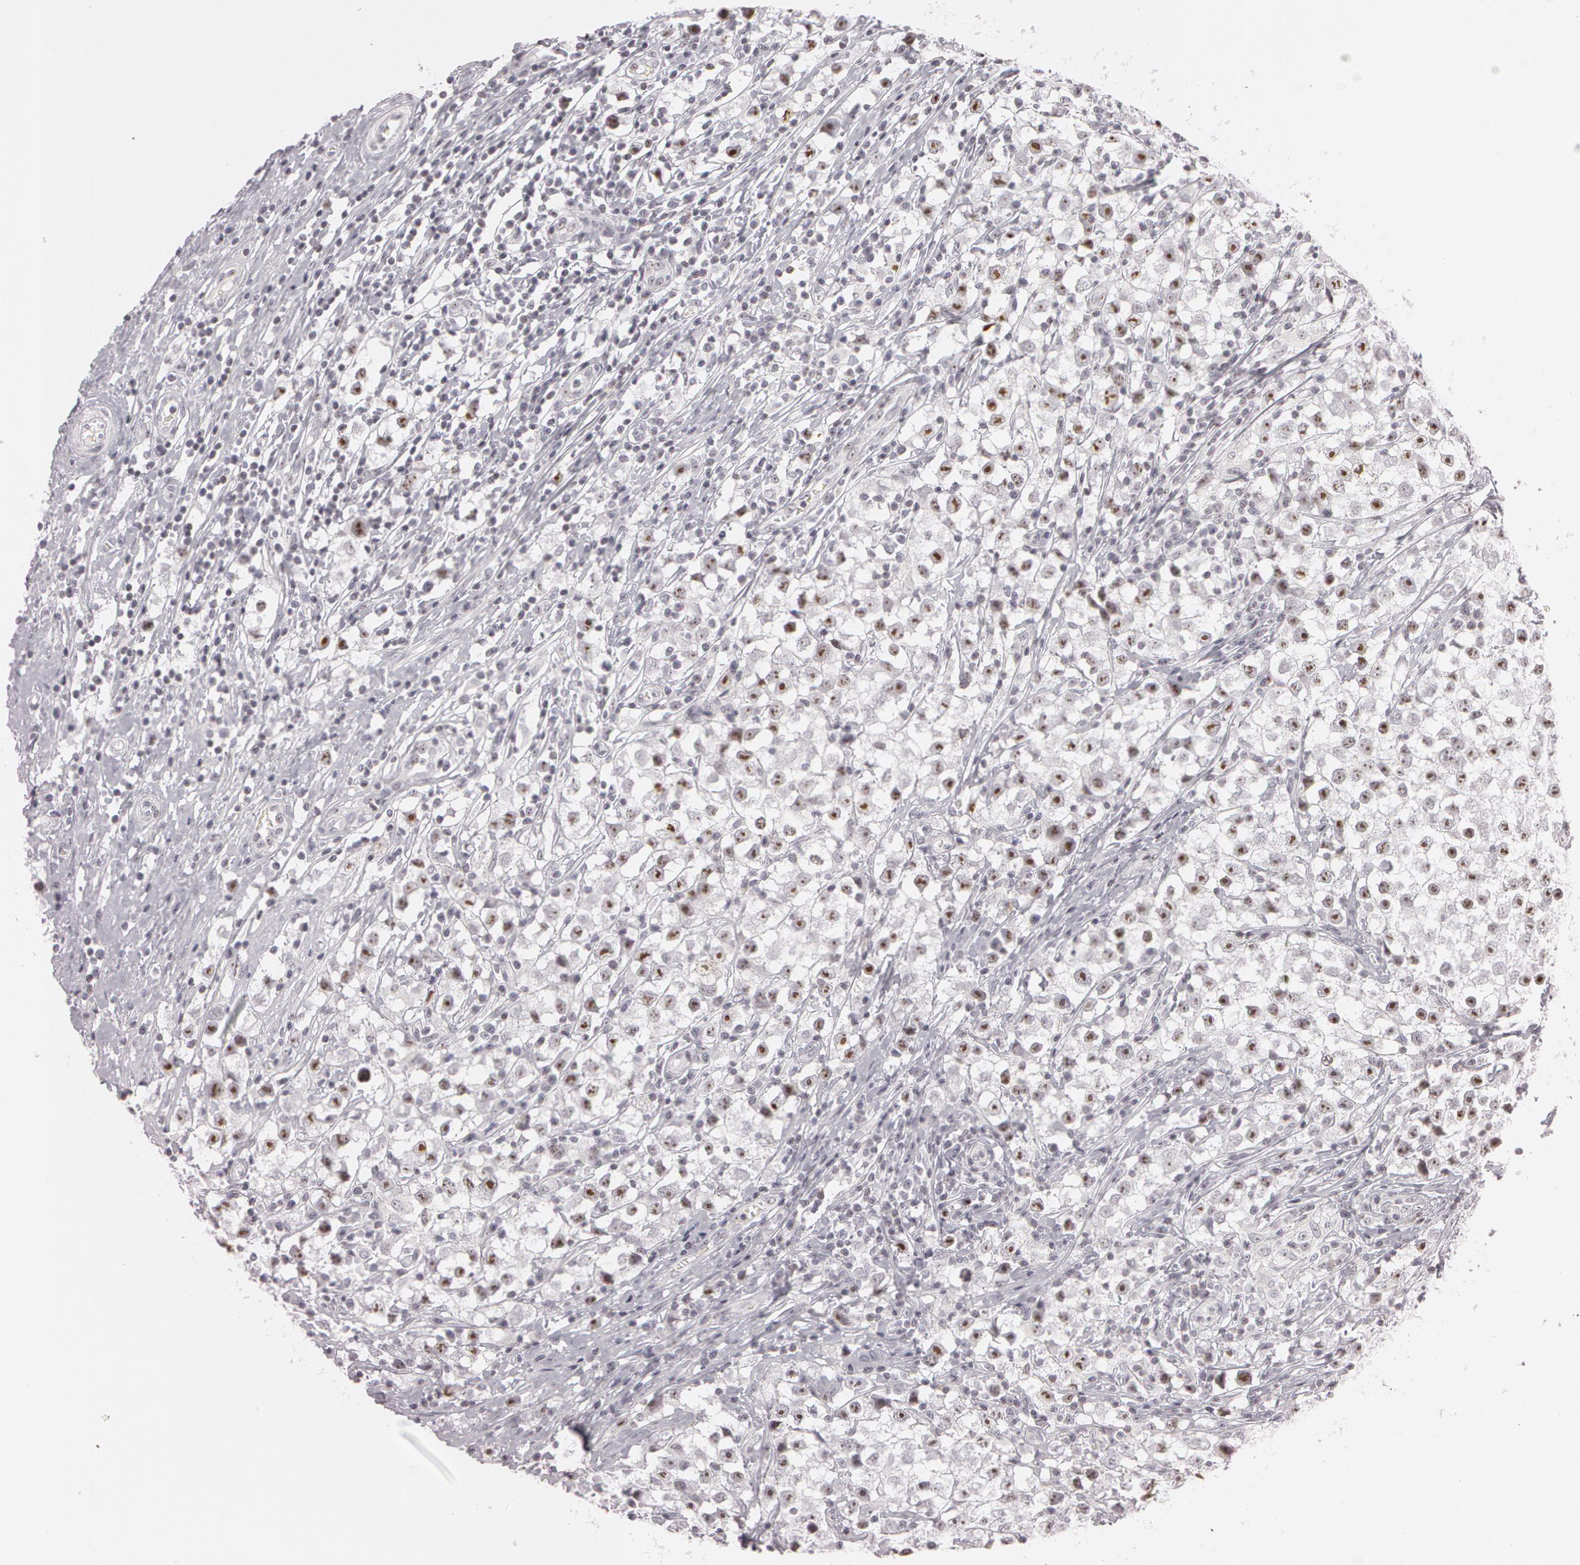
{"staining": {"intensity": "moderate", "quantity": "25%-75%", "location": "nuclear"}, "tissue": "testis cancer", "cell_type": "Tumor cells", "image_type": "cancer", "snomed": [{"axis": "morphology", "description": "Seminoma, NOS"}, {"axis": "topography", "description": "Testis"}], "caption": "Immunohistochemistry (IHC) micrograph of neoplastic tissue: testis cancer stained using IHC displays medium levels of moderate protein expression localized specifically in the nuclear of tumor cells, appearing as a nuclear brown color.", "gene": "FBL", "patient": {"sex": "male", "age": 35}}